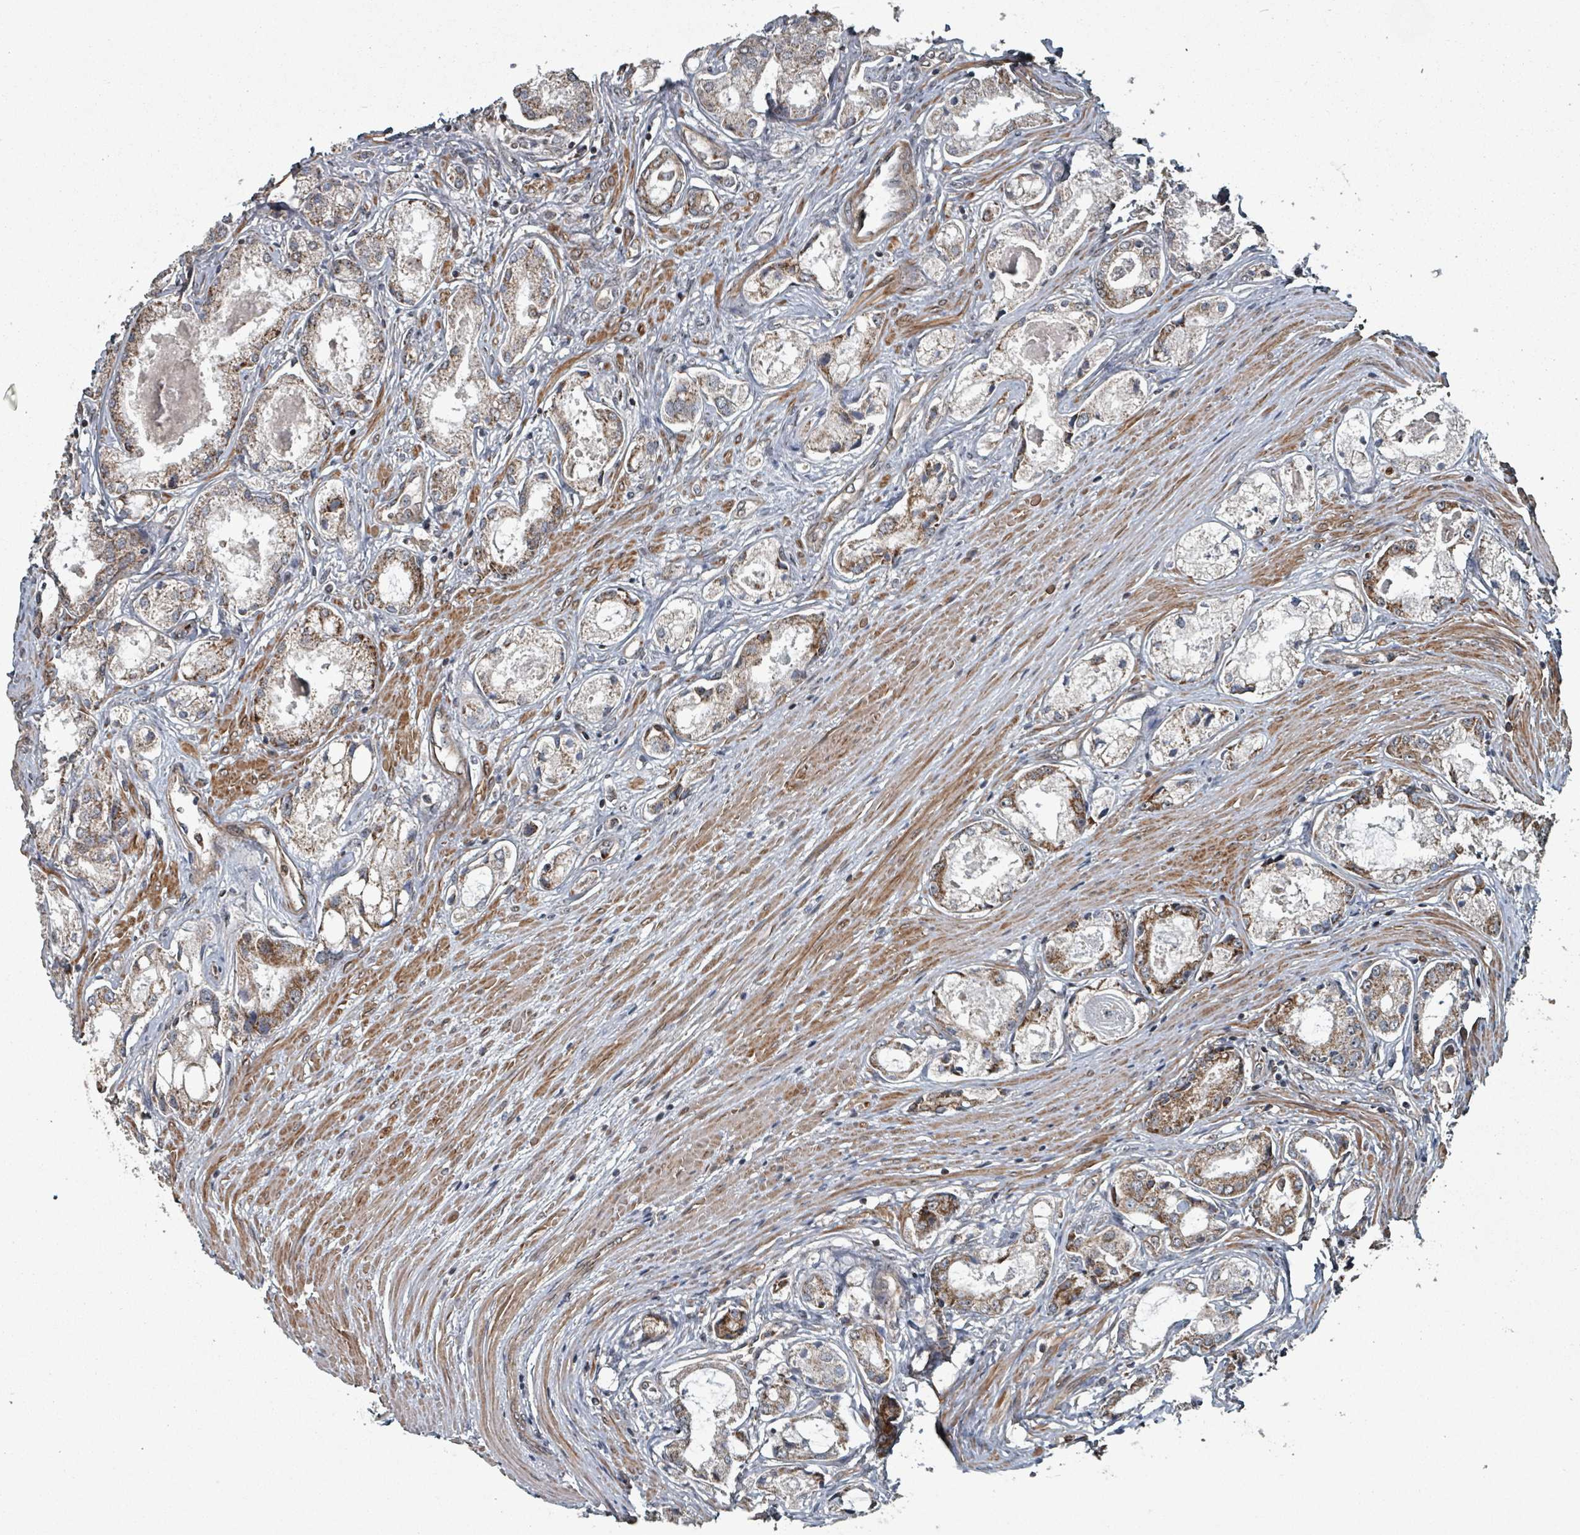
{"staining": {"intensity": "moderate", "quantity": "25%-75%", "location": "cytoplasmic/membranous"}, "tissue": "prostate cancer", "cell_type": "Tumor cells", "image_type": "cancer", "snomed": [{"axis": "morphology", "description": "Adenocarcinoma, Low grade"}, {"axis": "topography", "description": "Prostate"}], "caption": "Immunohistochemical staining of prostate low-grade adenocarcinoma exhibits medium levels of moderate cytoplasmic/membranous protein staining in about 25%-75% of tumor cells.", "gene": "MRPL4", "patient": {"sex": "male", "age": 68}}